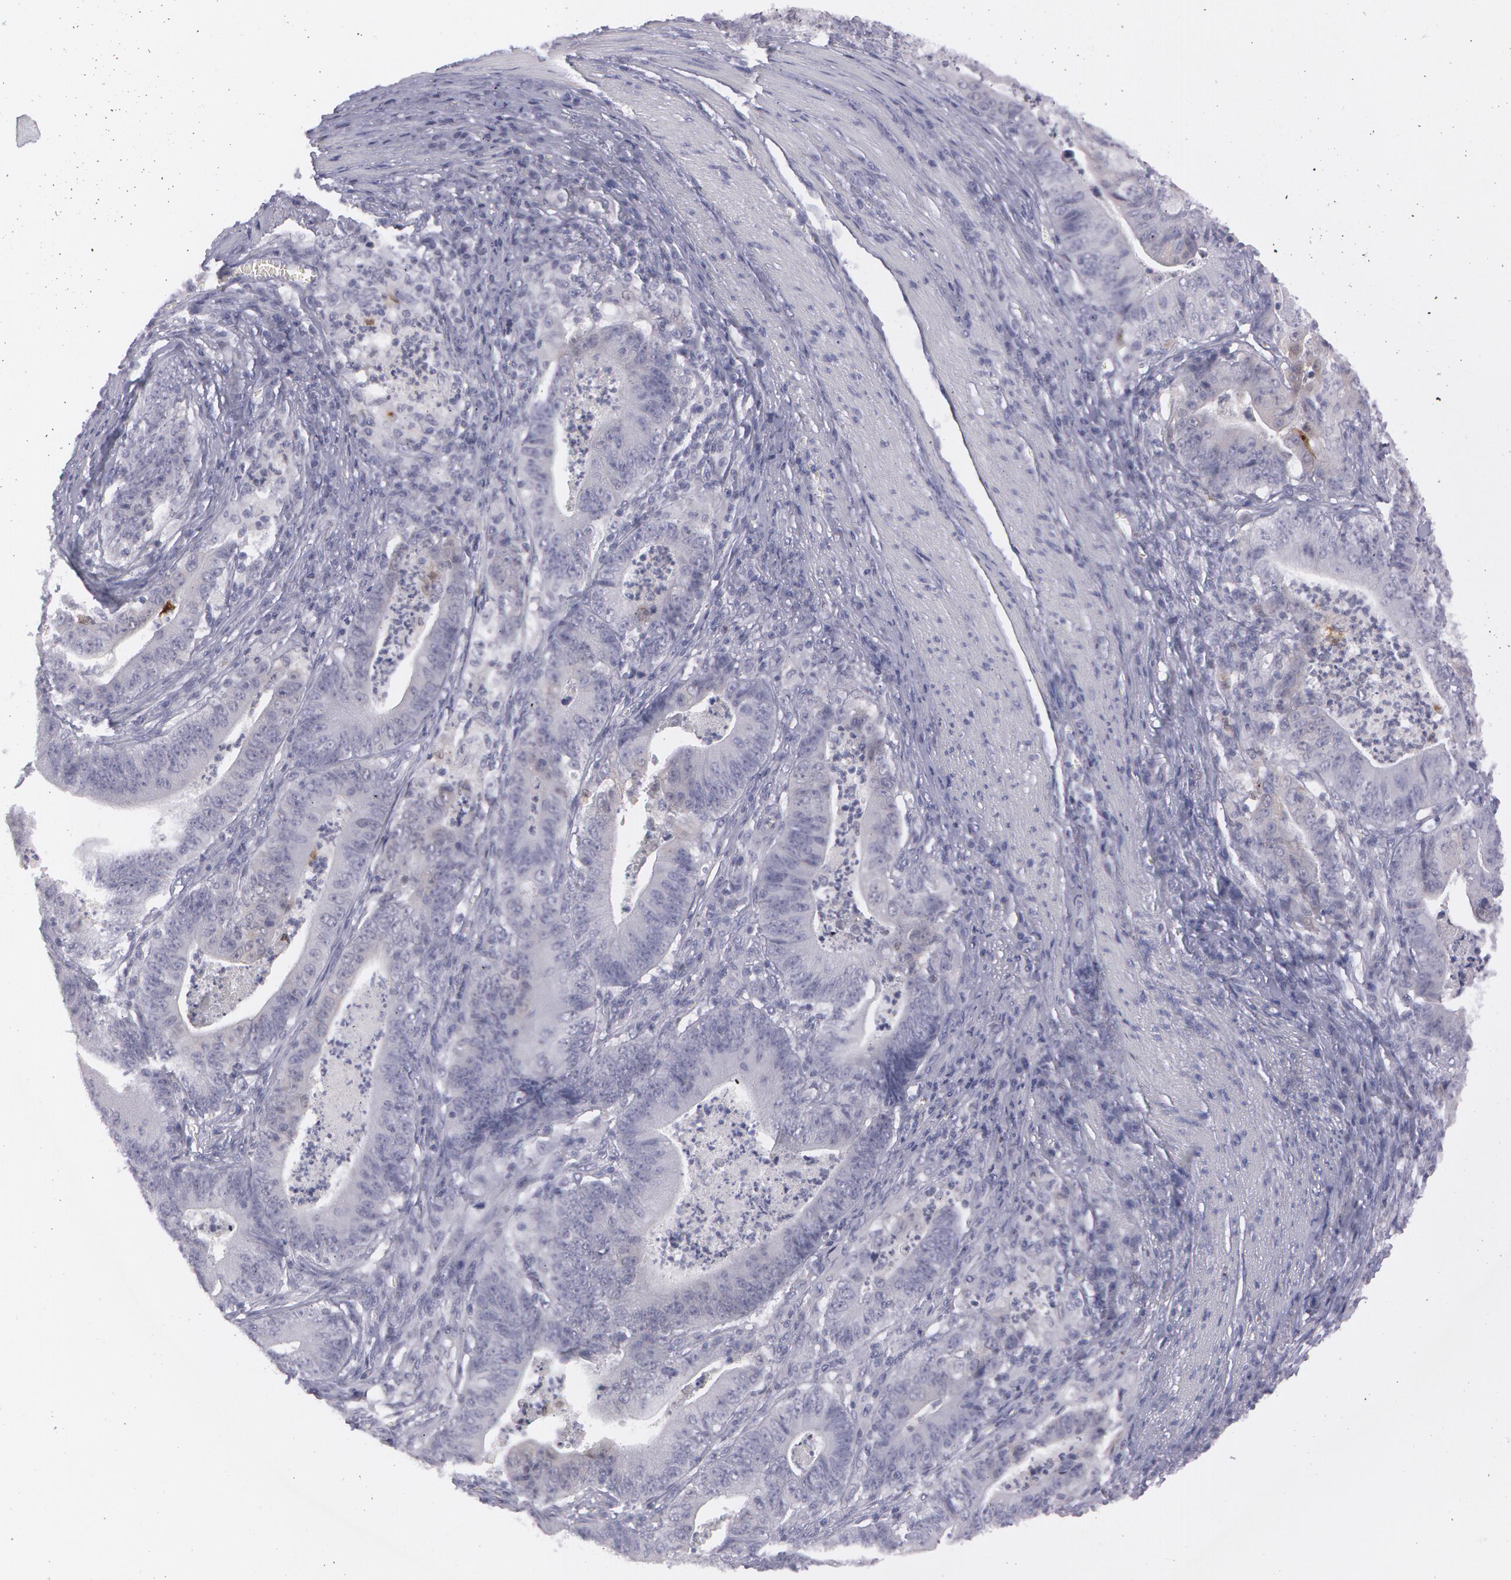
{"staining": {"intensity": "negative", "quantity": "none", "location": "none"}, "tissue": "stomach cancer", "cell_type": "Tumor cells", "image_type": "cancer", "snomed": [{"axis": "morphology", "description": "Adenocarcinoma, NOS"}, {"axis": "topography", "description": "Stomach, lower"}], "caption": "High magnification brightfield microscopy of adenocarcinoma (stomach) stained with DAB (3,3'-diaminobenzidine) (brown) and counterstained with hematoxylin (blue): tumor cells show no significant positivity.", "gene": "IL1RN", "patient": {"sex": "female", "age": 86}}